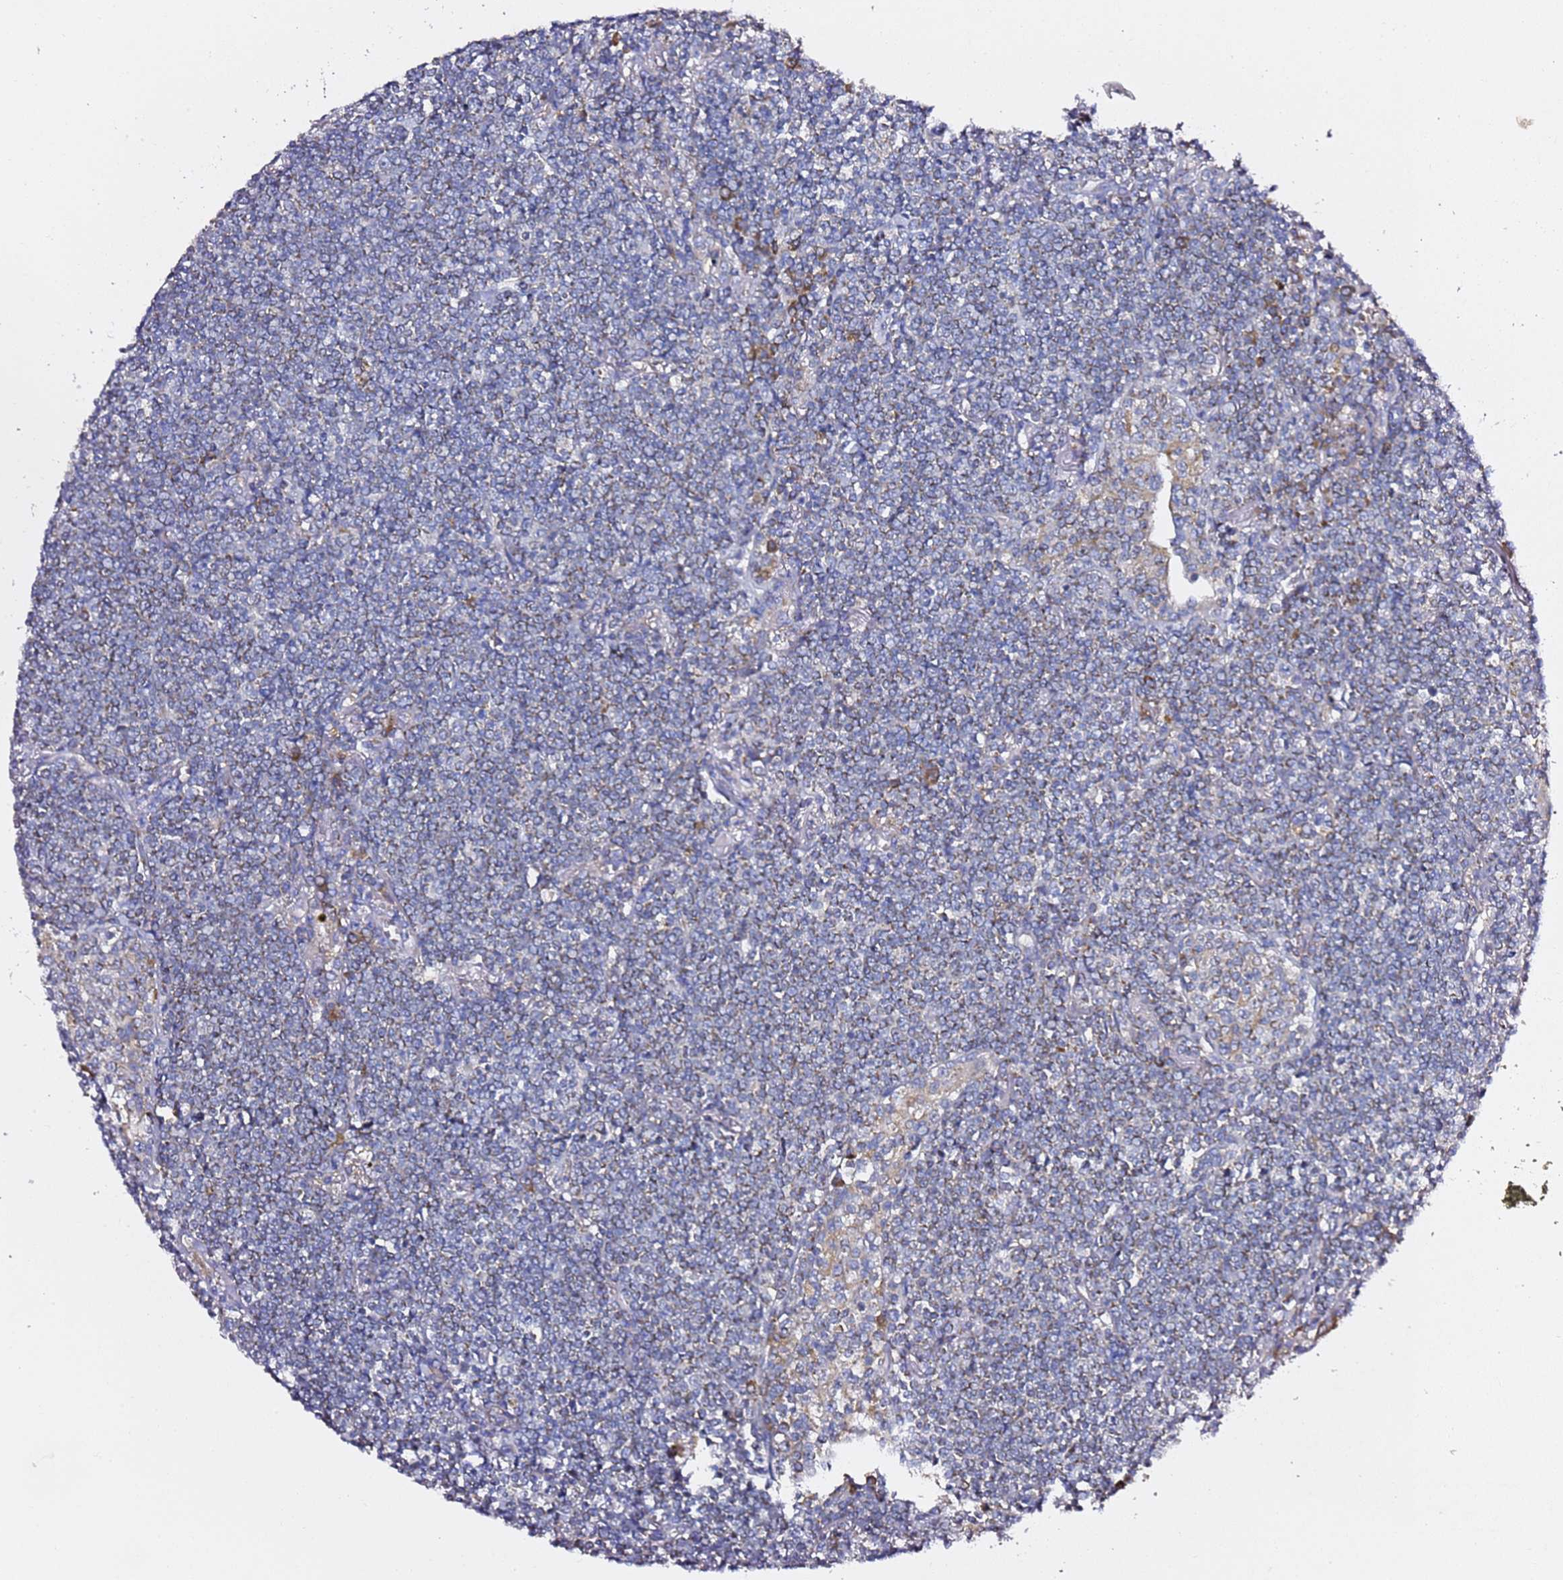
{"staining": {"intensity": "weak", "quantity": "25%-75%", "location": "cytoplasmic/membranous"}, "tissue": "lymphoma", "cell_type": "Tumor cells", "image_type": "cancer", "snomed": [{"axis": "morphology", "description": "Malignant lymphoma, non-Hodgkin's type, Low grade"}, {"axis": "topography", "description": "Lung"}], "caption": "Lymphoma stained with a protein marker shows weak staining in tumor cells.", "gene": "C19orf12", "patient": {"sex": "female", "age": 71}}